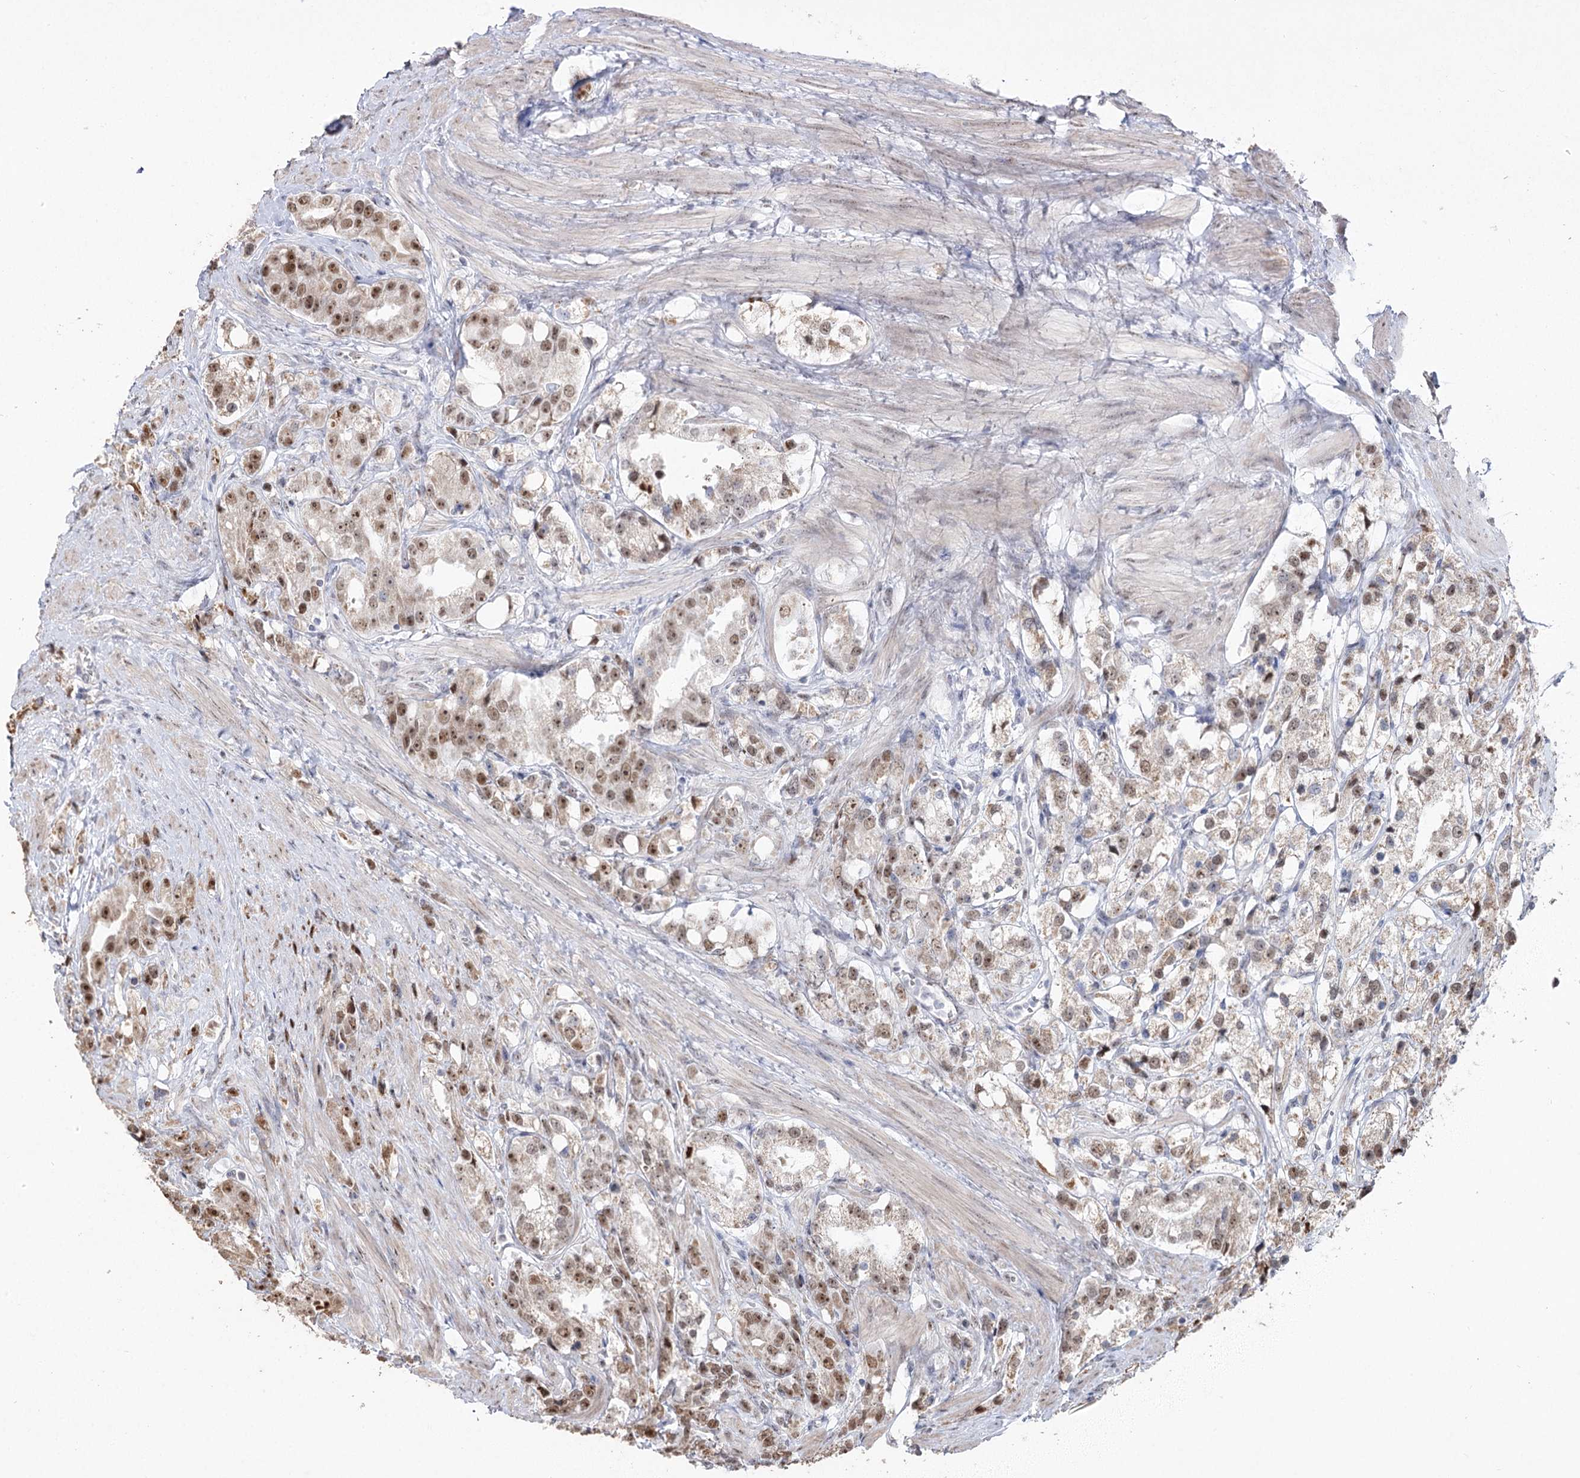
{"staining": {"intensity": "moderate", "quantity": "25%-75%", "location": "nuclear"}, "tissue": "prostate cancer", "cell_type": "Tumor cells", "image_type": "cancer", "snomed": [{"axis": "morphology", "description": "Adenocarcinoma, NOS"}, {"axis": "topography", "description": "Prostate"}], "caption": "A brown stain shows moderate nuclear staining of a protein in human prostate cancer tumor cells. The protein is shown in brown color, while the nuclei are stained blue.", "gene": "RUFY4", "patient": {"sex": "male", "age": 79}}